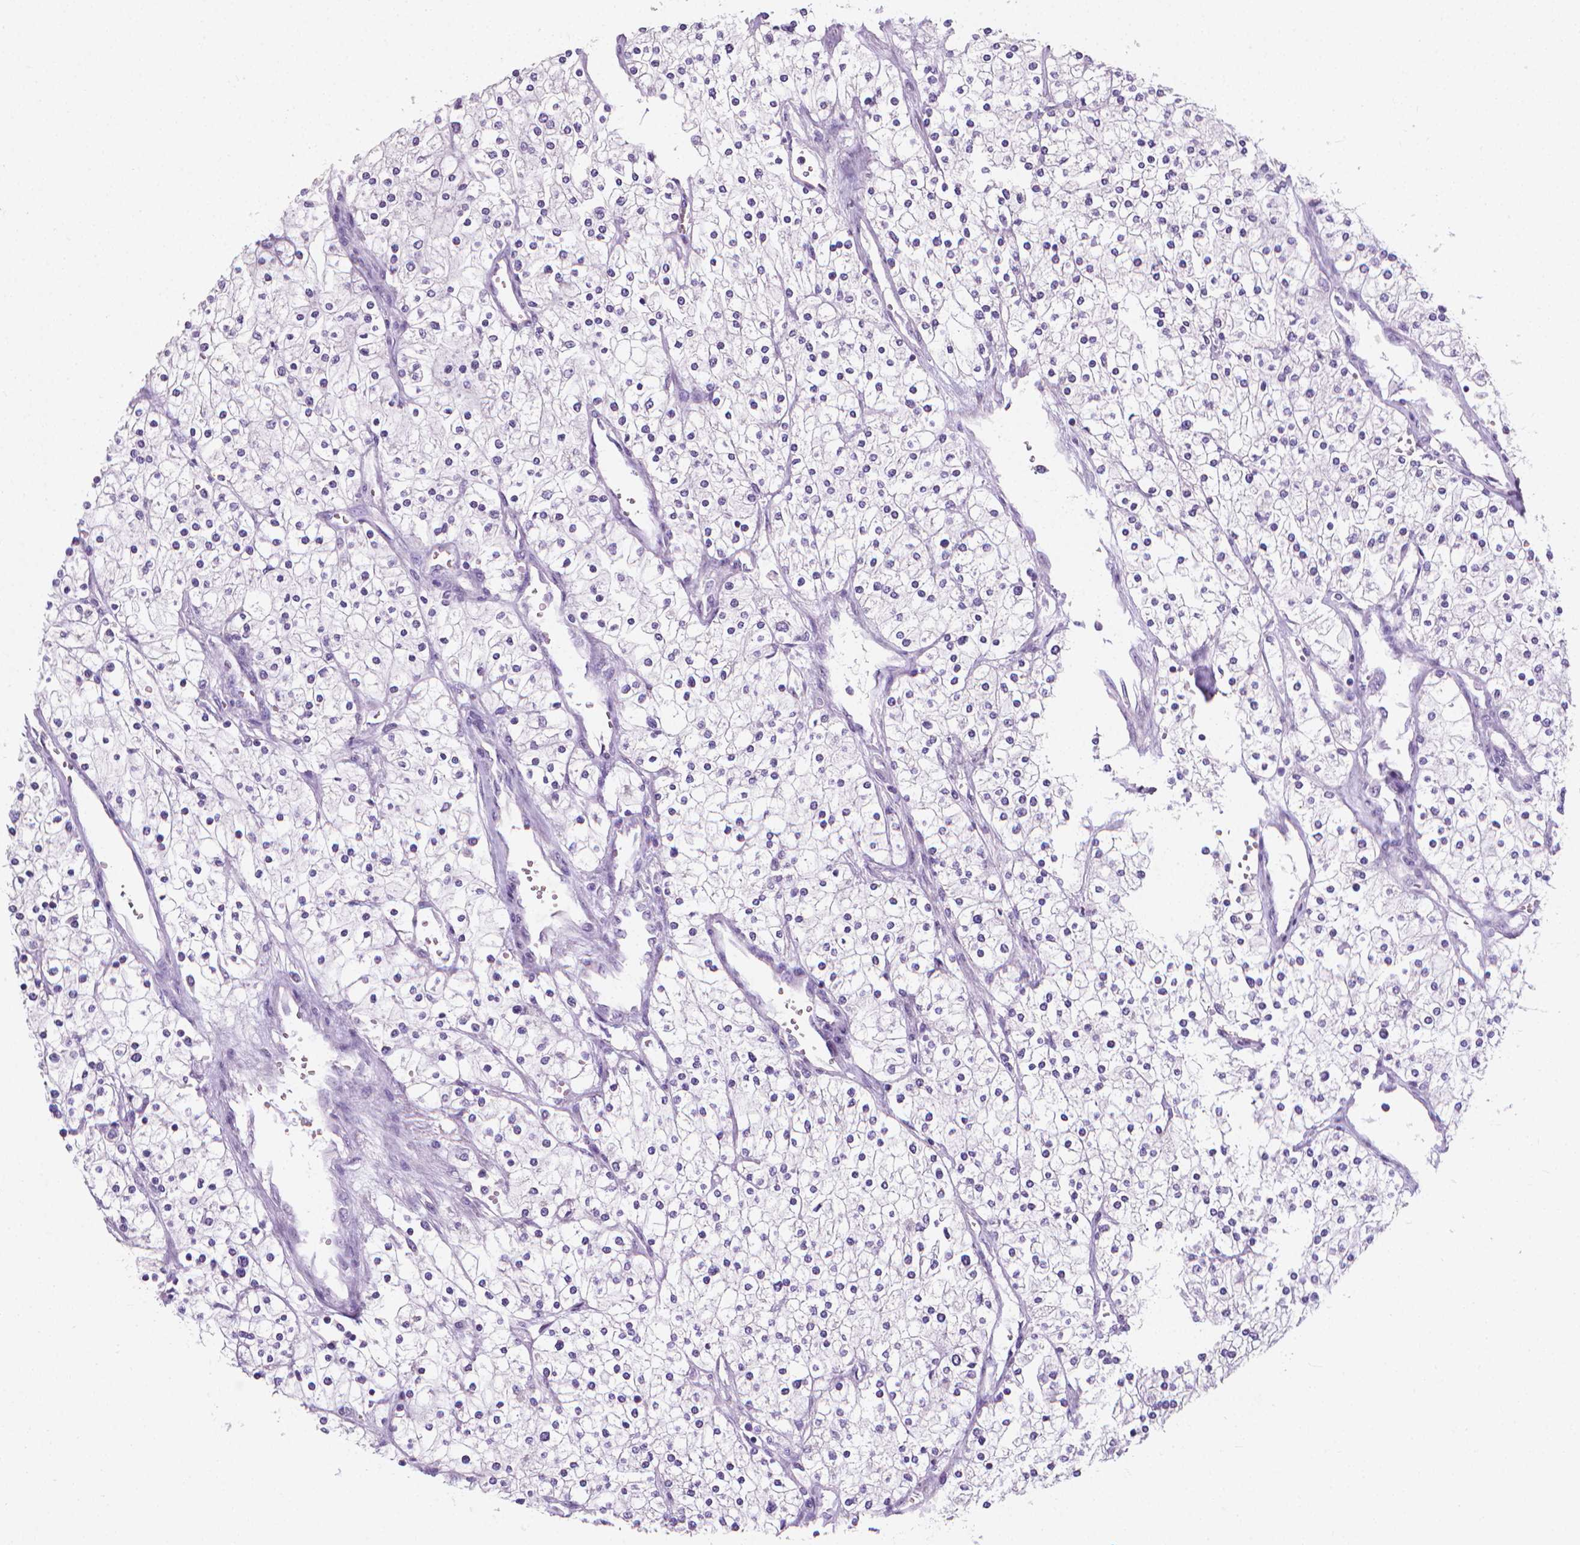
{"staining": {"intensity": "negative", "quantity": "none", "location": "none"}, "tissue": "renal cancer", "cell_type": "Tumor cells", "image_type": "cancer", "snomed": [{"axis": "morphology", "description": "Adenocarcinoma, NOS"}, {"axis": "topography", "description": "Kidney"}], "caption": "There is no significant staining in tumor cells of adenocarcinoma (renal).", "gene": "XPNPEP2", "patient": {"sex": "male", "age": 80}}